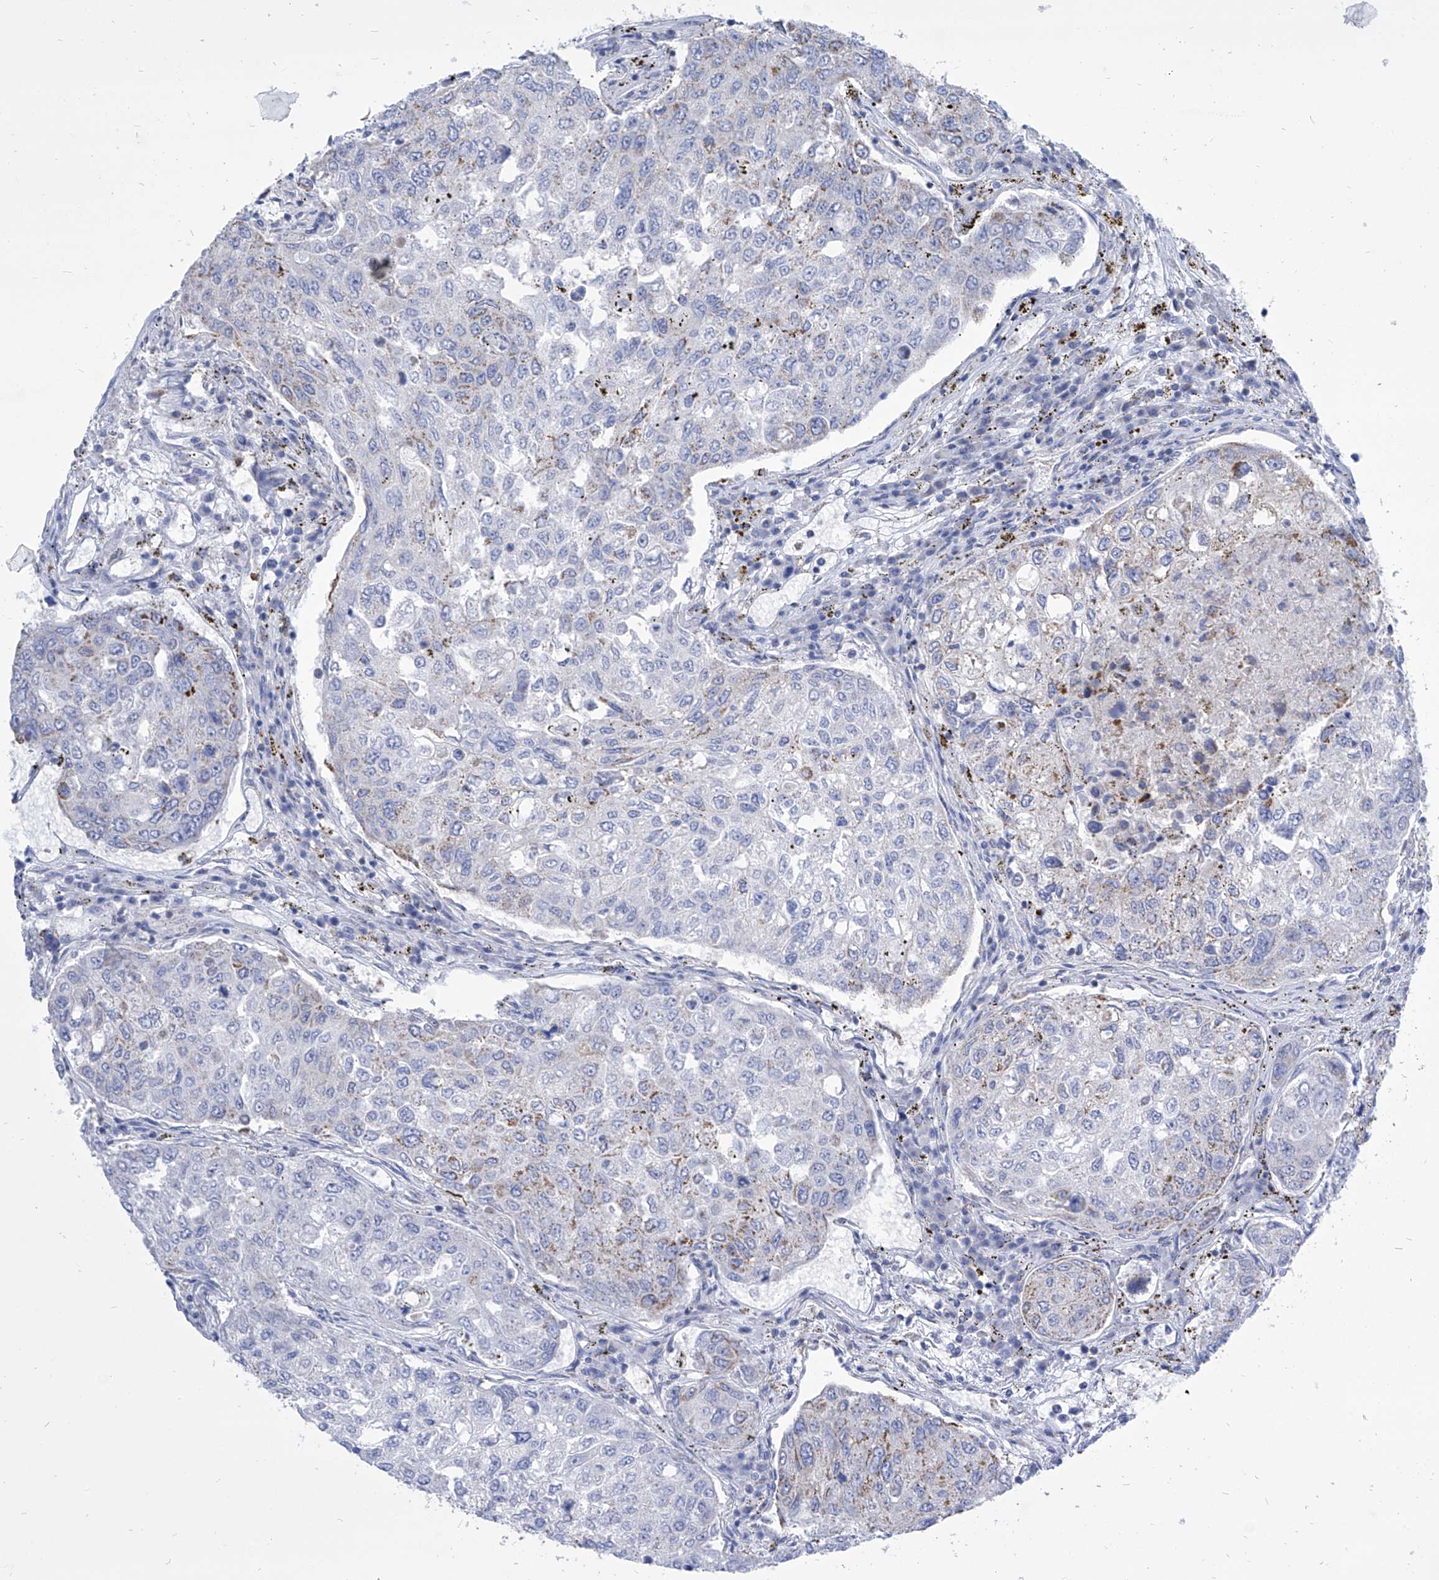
{"staining": {"intensity": "negative", "quantity": "none", "location": "none"}, "tissue": "urothelial cancer", "cell_type": "Tumor cells", "image_type": "cancer", "snomed": [{"axis": "morphology", "description": "Urothelial carcinoma, High grade"}, {"axis": "topography", "description": "Lymph node"}, {"axis": "topography", "description": "Urinary bladder"}], "caption": "Tumor cells are negative for brown protein staining in urothelial carcinoma (high-grade).", "gene": "COQ3", "patient": {"sex": "male", "age": 51}}